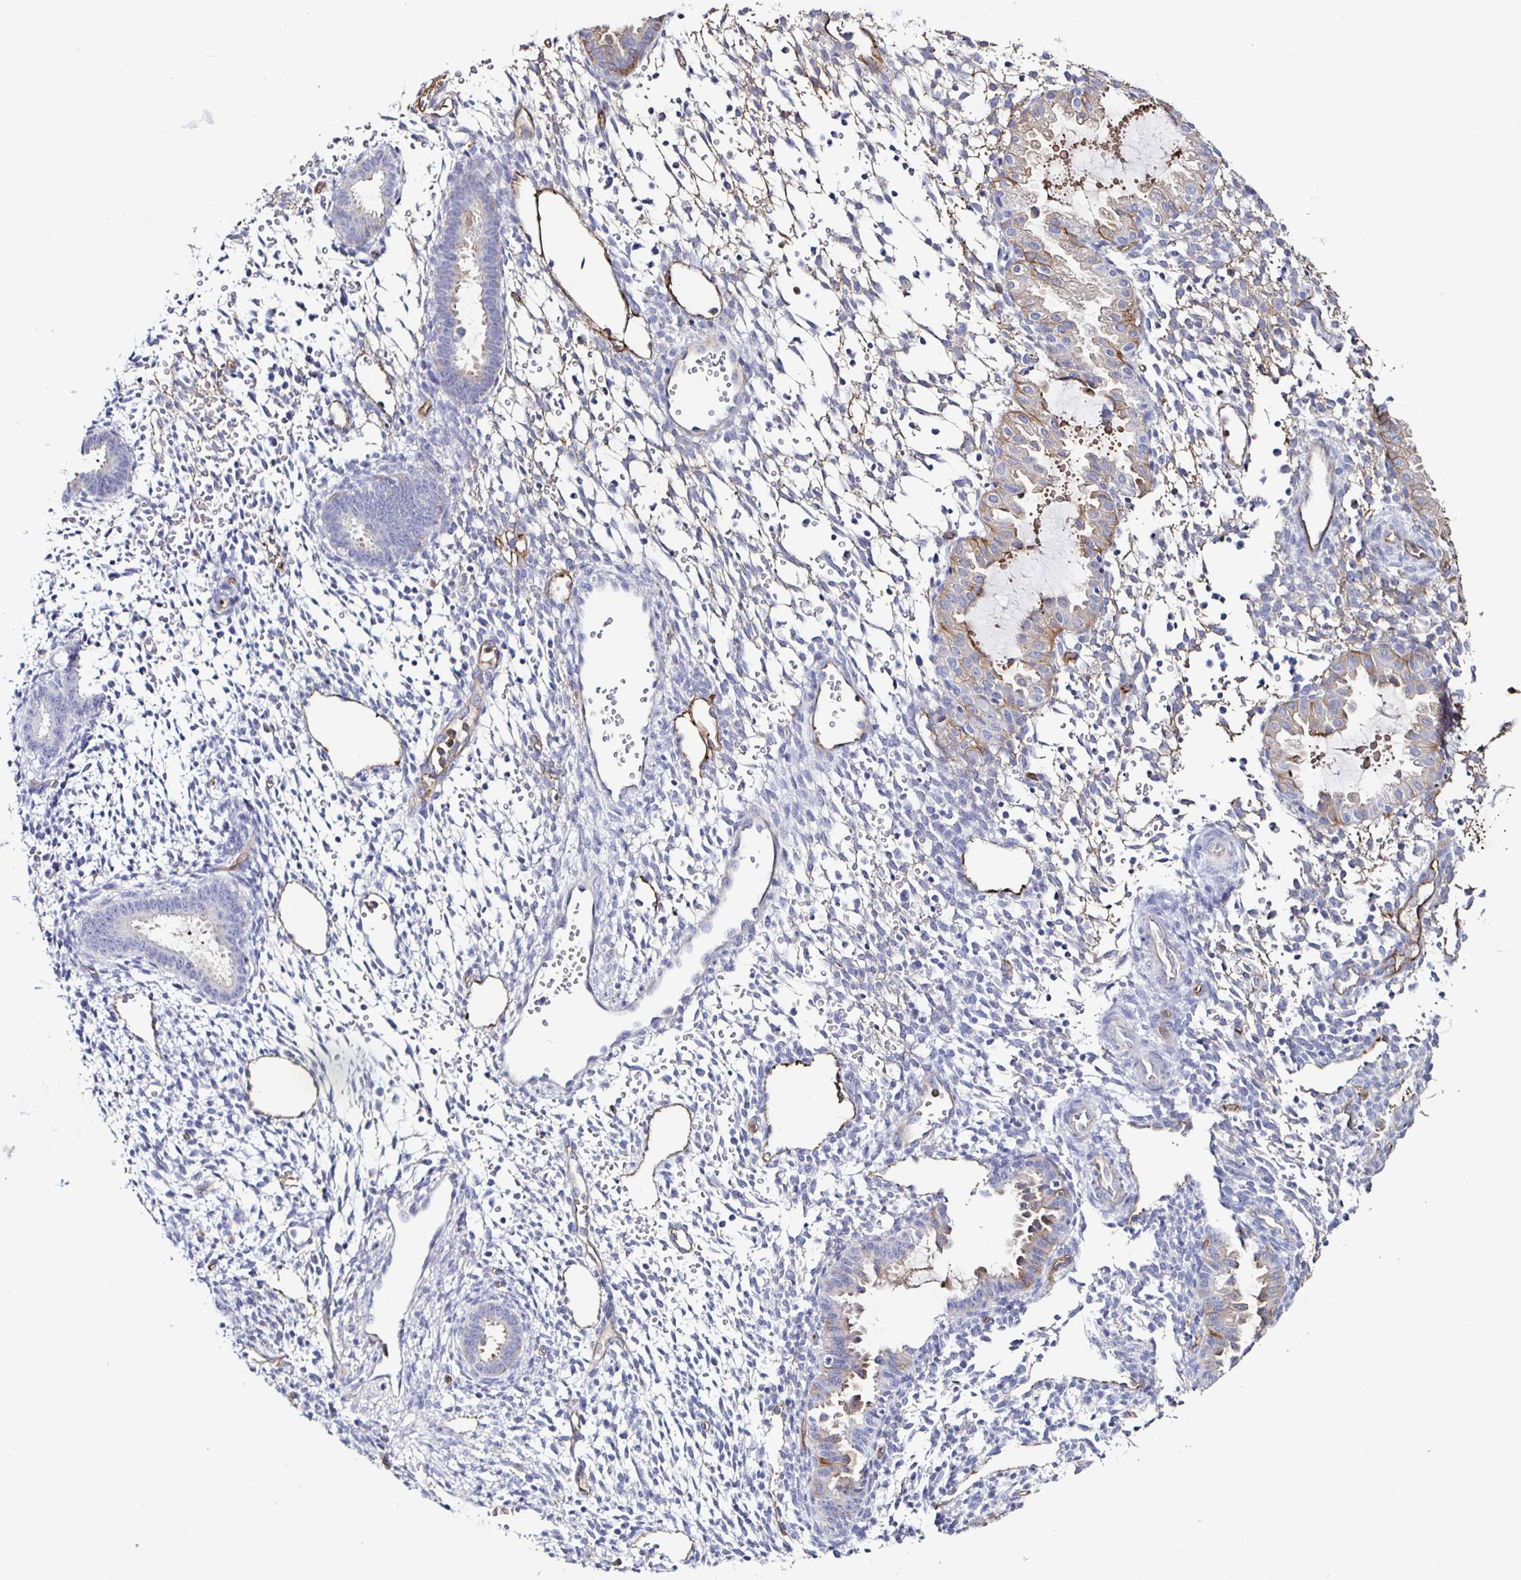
{"staining": {"intensity": "negative", "quantity": "none", "location": "none"}, "tissue": "endometrium", "cell_type": "Cells in endometrial stroma", "image_type": "normal", "snomed": [{"axis": "morphology", "description": "Normal tissue, NOS"}, {"axis": "topography", "description": "Endometrium"}], "caption": "Protein analysis of normal endometrium exhibits no significant staining in cells in endometrial stroma. The staining was performed using DAB to visualize the protein expression in brown, while the nuclei were stained in blue with hematoxylin (Magnification: 20x).", "gene": "ACSBG2", "patient": {"sex": "female", "age": 36}}